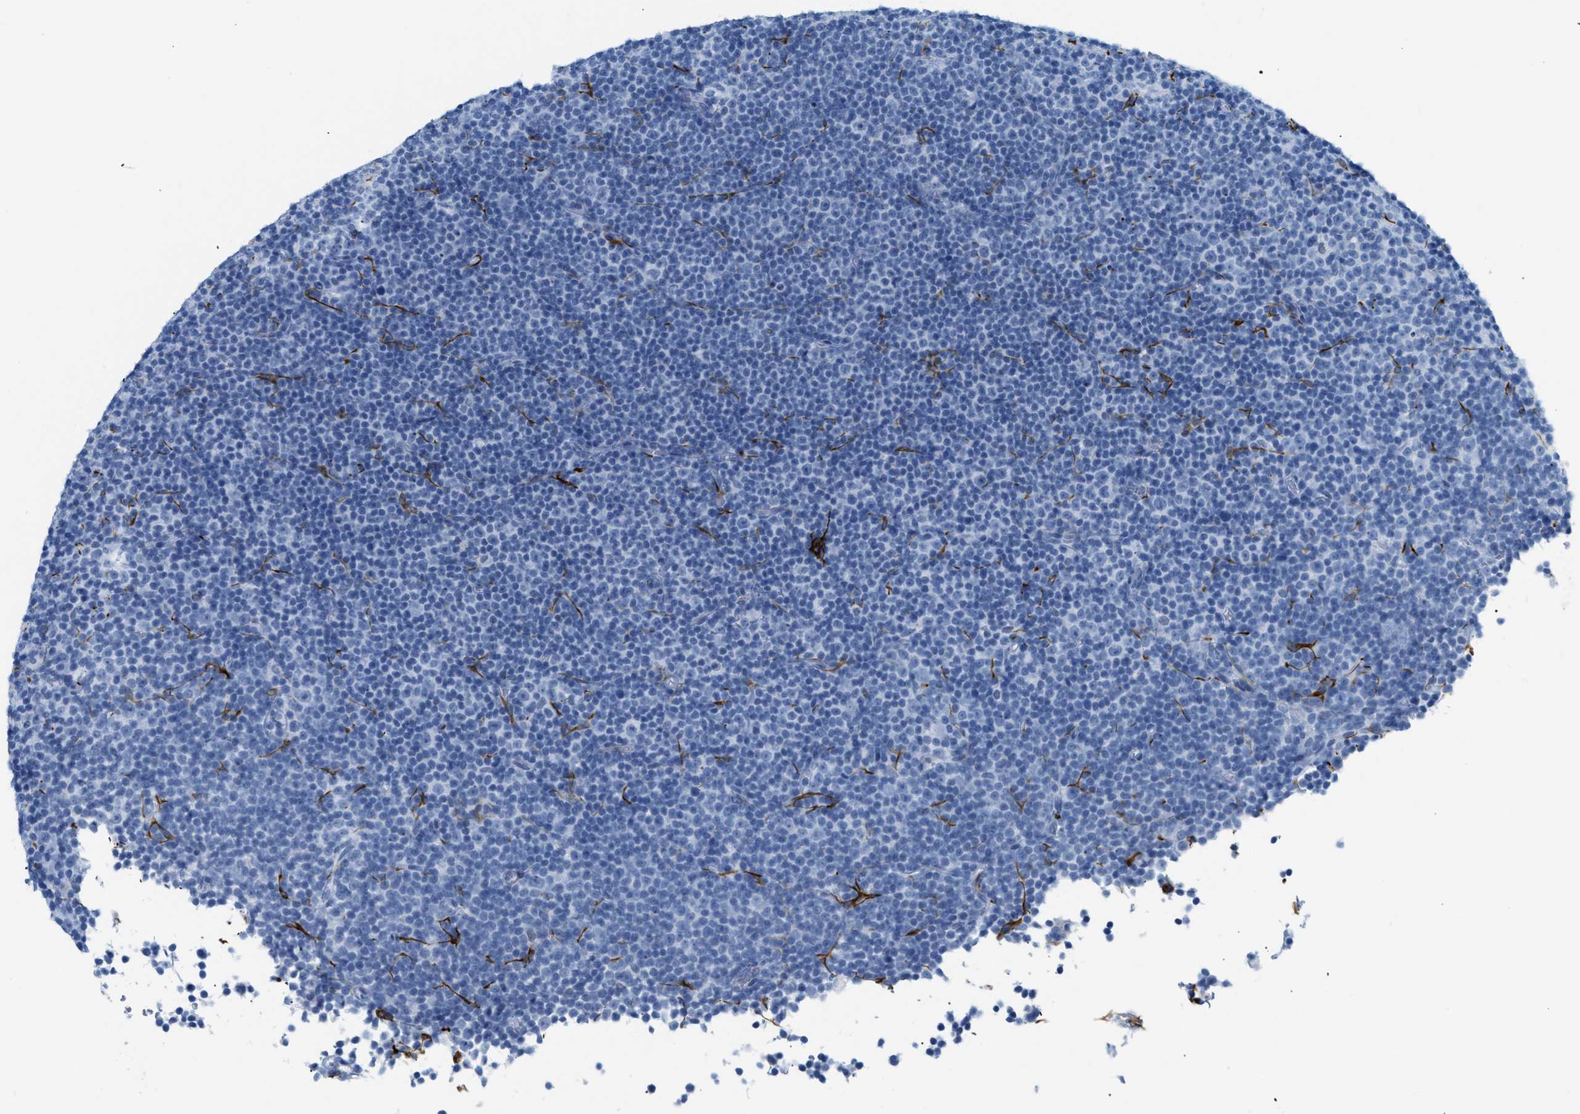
{"staining": {"intensity": "negative", "quantity": "none", "location": "none"}, "tissue": "lymphoma", "cell_type": "Tumor cells", "image_type": "cancer", "snomed": [{"axis": "morphology", "description": "Malignant lymphoma, non-Hodgkin's type, Low grade"}, {"axis": "topography", "description": "Lymph node"}], "caption": "Malignant lymphoma, non-Hodgkin's type (low-grade) stained for a protein using immunohistochemistry (IHC) demonstrates no staining tumor cells.", "gene": "DES", "patient": {"sex": "female", "age": 67}}